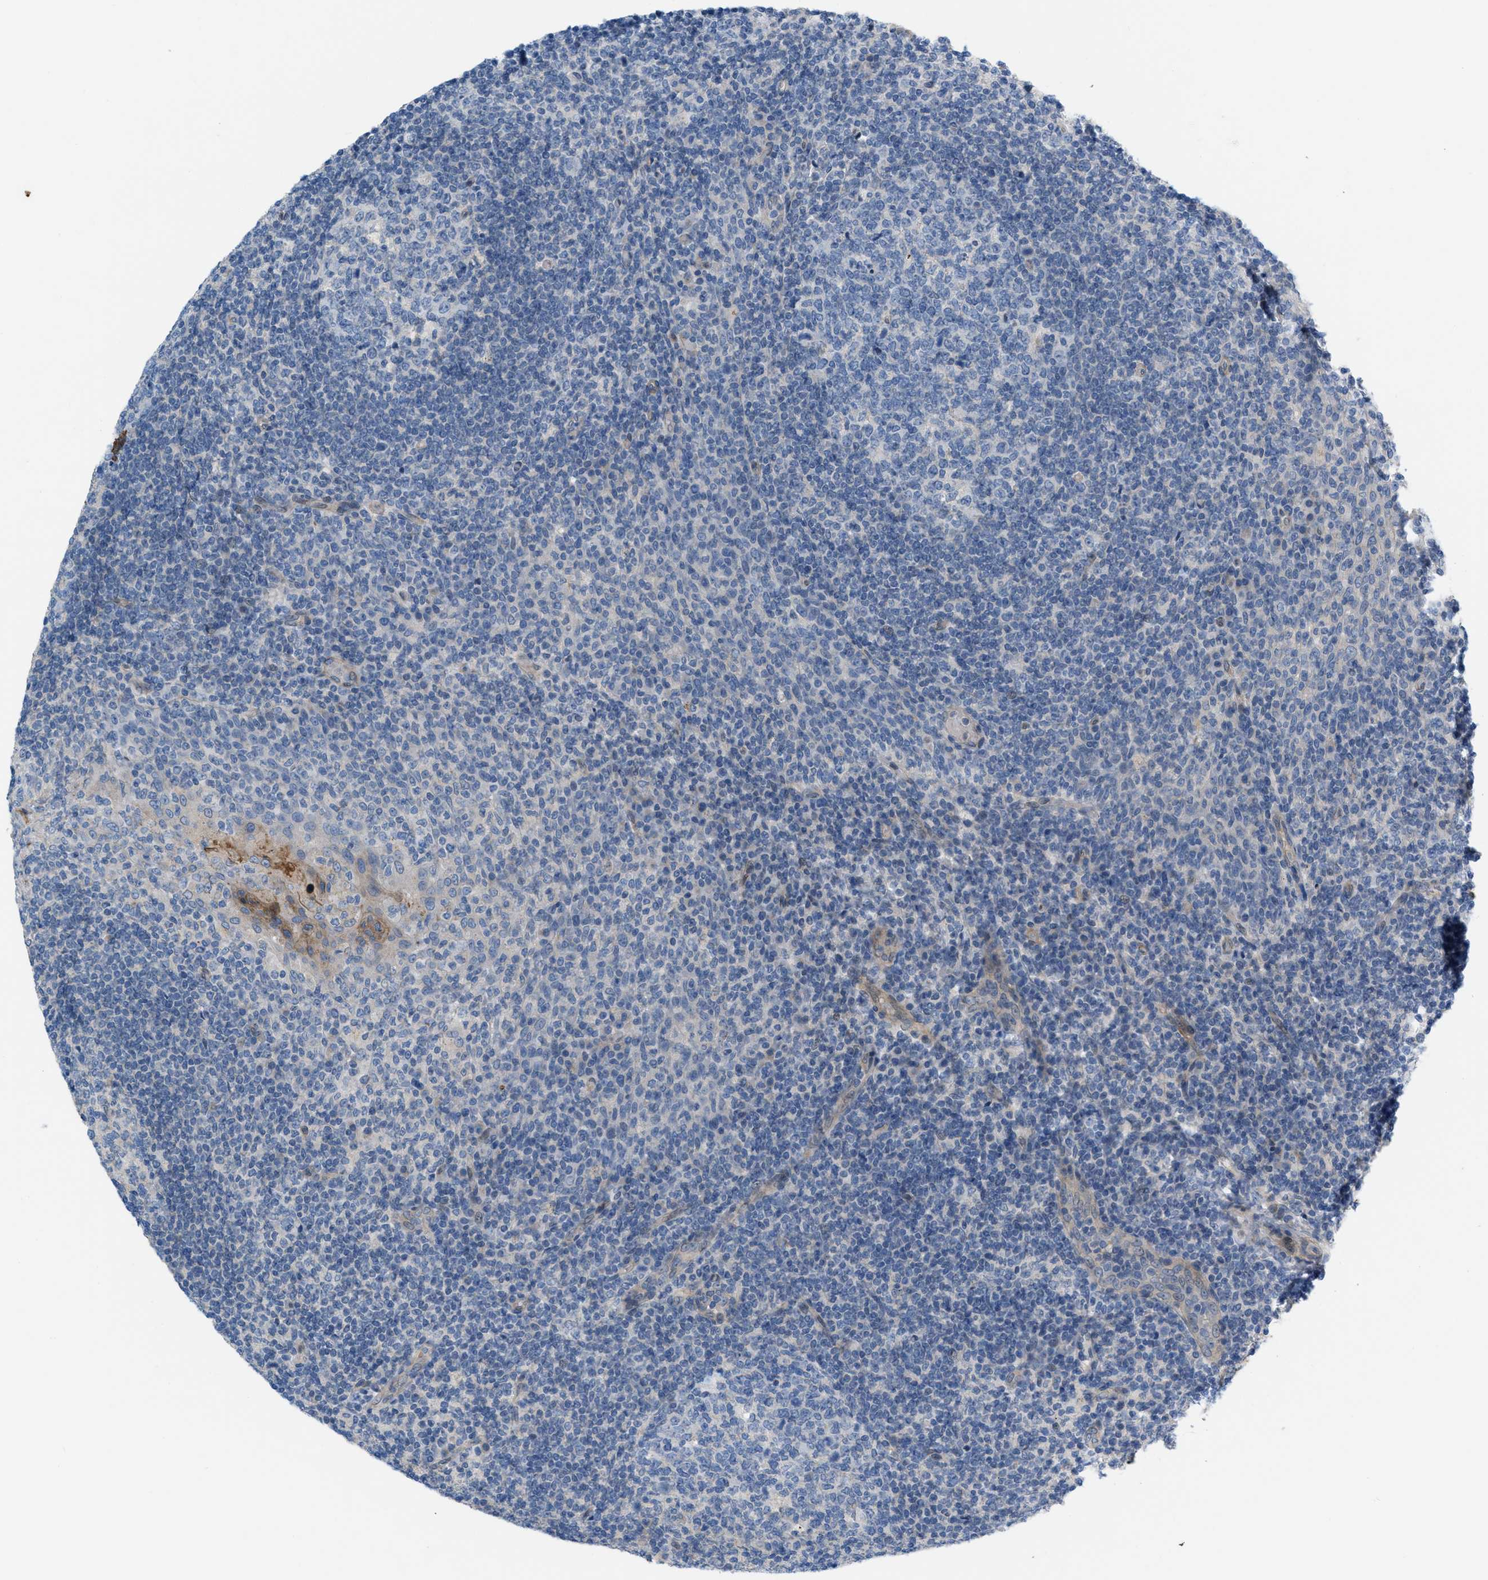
{"staining": {"intensity": "negative", "quantity": "none", "location": "none"}, "tissue": "tonsil", "cell_type": "Germinal center cells", "image_type": "normal", "snomed": [{"axis": "morphology", "description": "Normal tissue, NOS"}, {"axis": "topography", "description": "Tonsil"}], "caption": "DAB (3,3'-diaminobenzidine) immunohistochemical staining of benign tonsil displays no significant positivity in germinal center cells. The staining is performed using DAB (3,3'-diaminobenzidine) brown chromogen with nuclei counter-stained in using hematoxylin.", "gene": "NDEL1", "patient": {"sex": "female", "age": 19}}